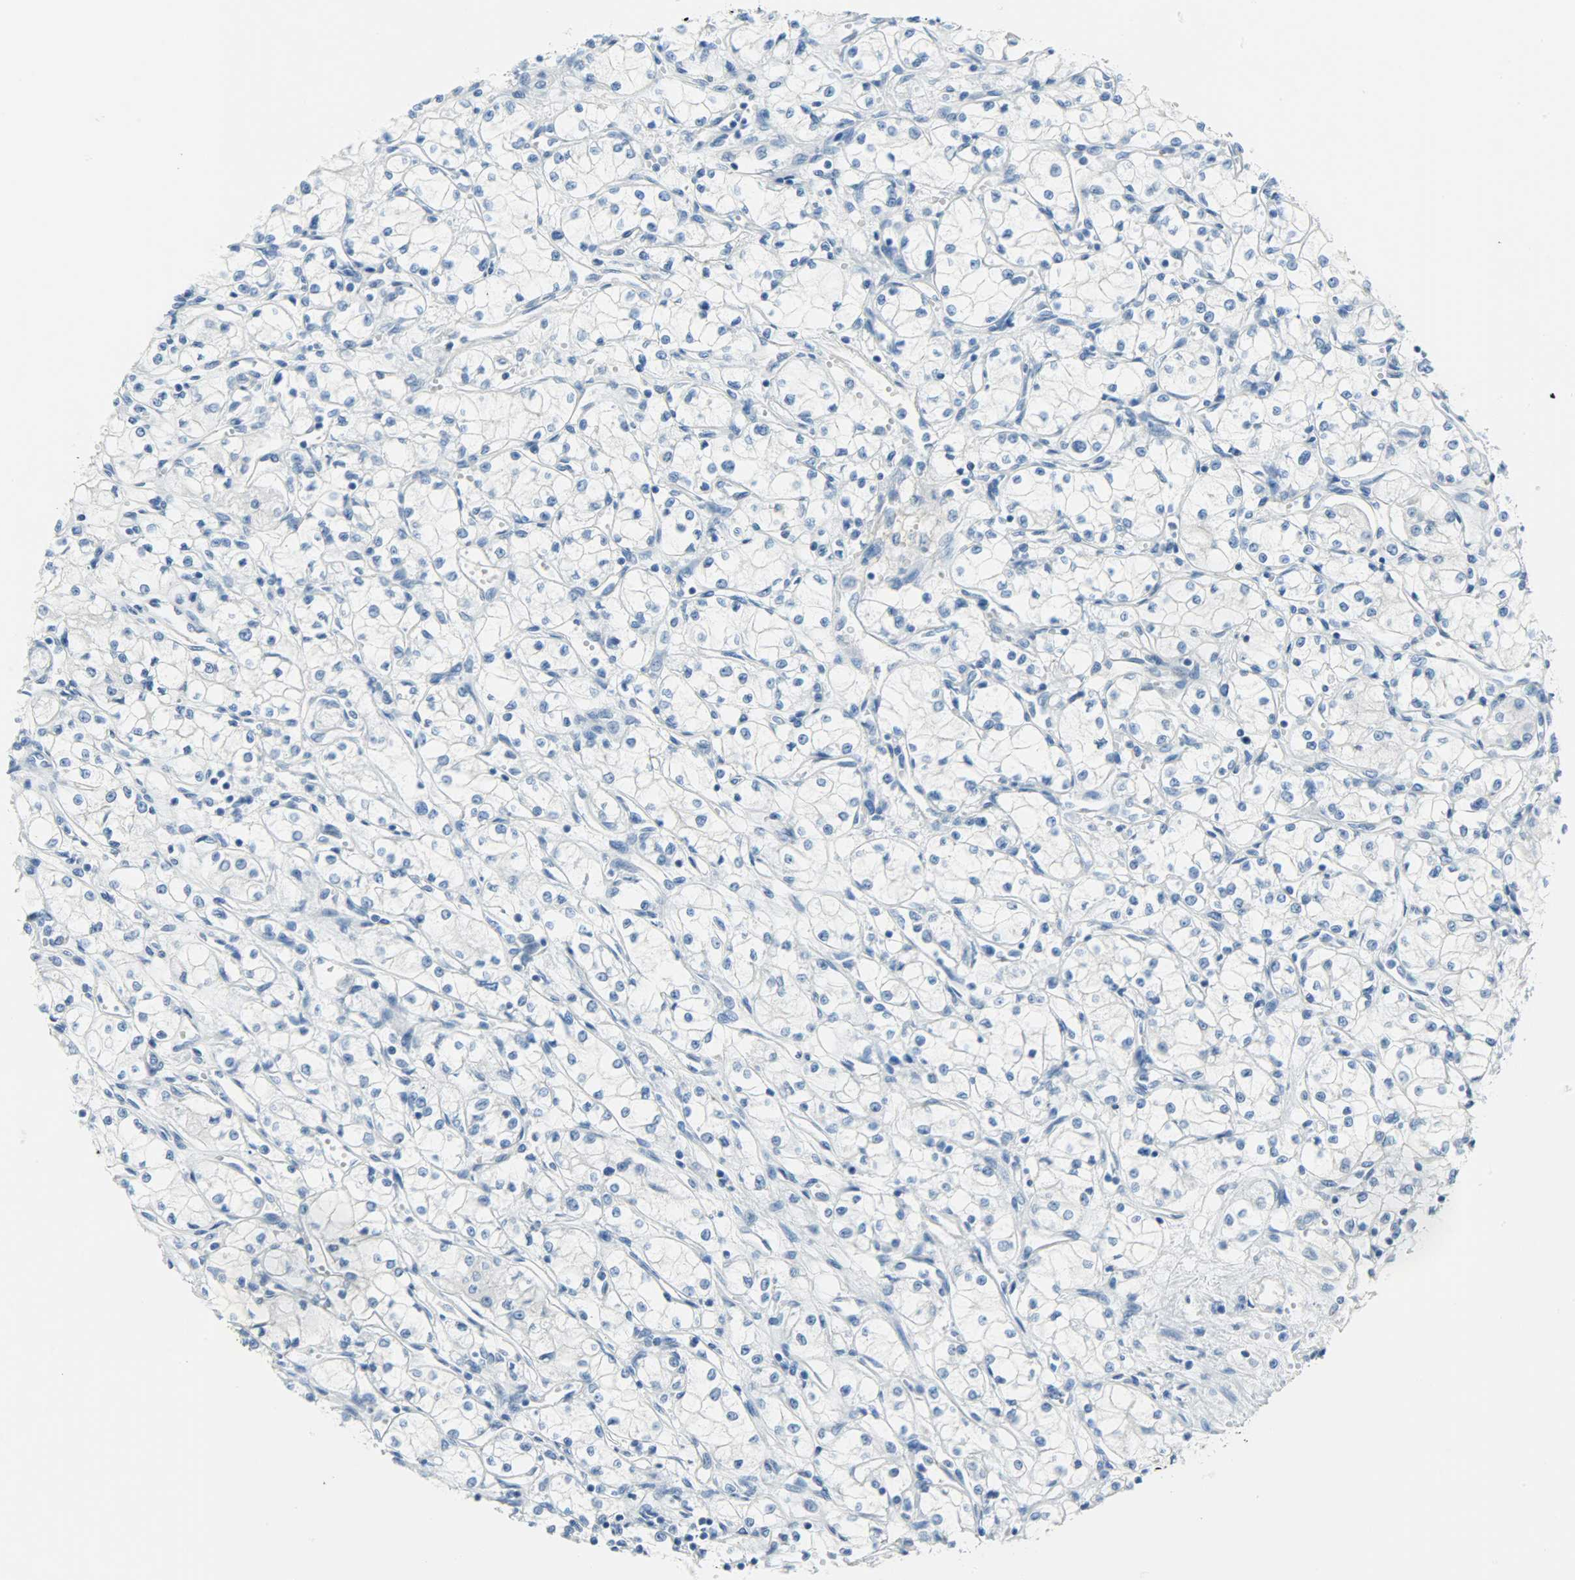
{"staining": {"intensity": "negative", "quantity": "none", "location": "none"}, "tissue": "renal cancer", "cell_type": "Tumor cells", "image_type": "cancer", "snomed": [{"axis": "morphology", "description": "Normal tissue, NOS"}, {"axis": "morphology", "description": "Adenocarcinoma, NOS"}, {"axis": "topography", "description": "Kidney"}], "caption": "Immunohistochemistry photomicrograph of human adenocarcinoma (renal) stained for a protein (brown), which displays no positivity in tumor cells.", "gene": "PROM1", "patient": {"sex": "male", "age": 59}}